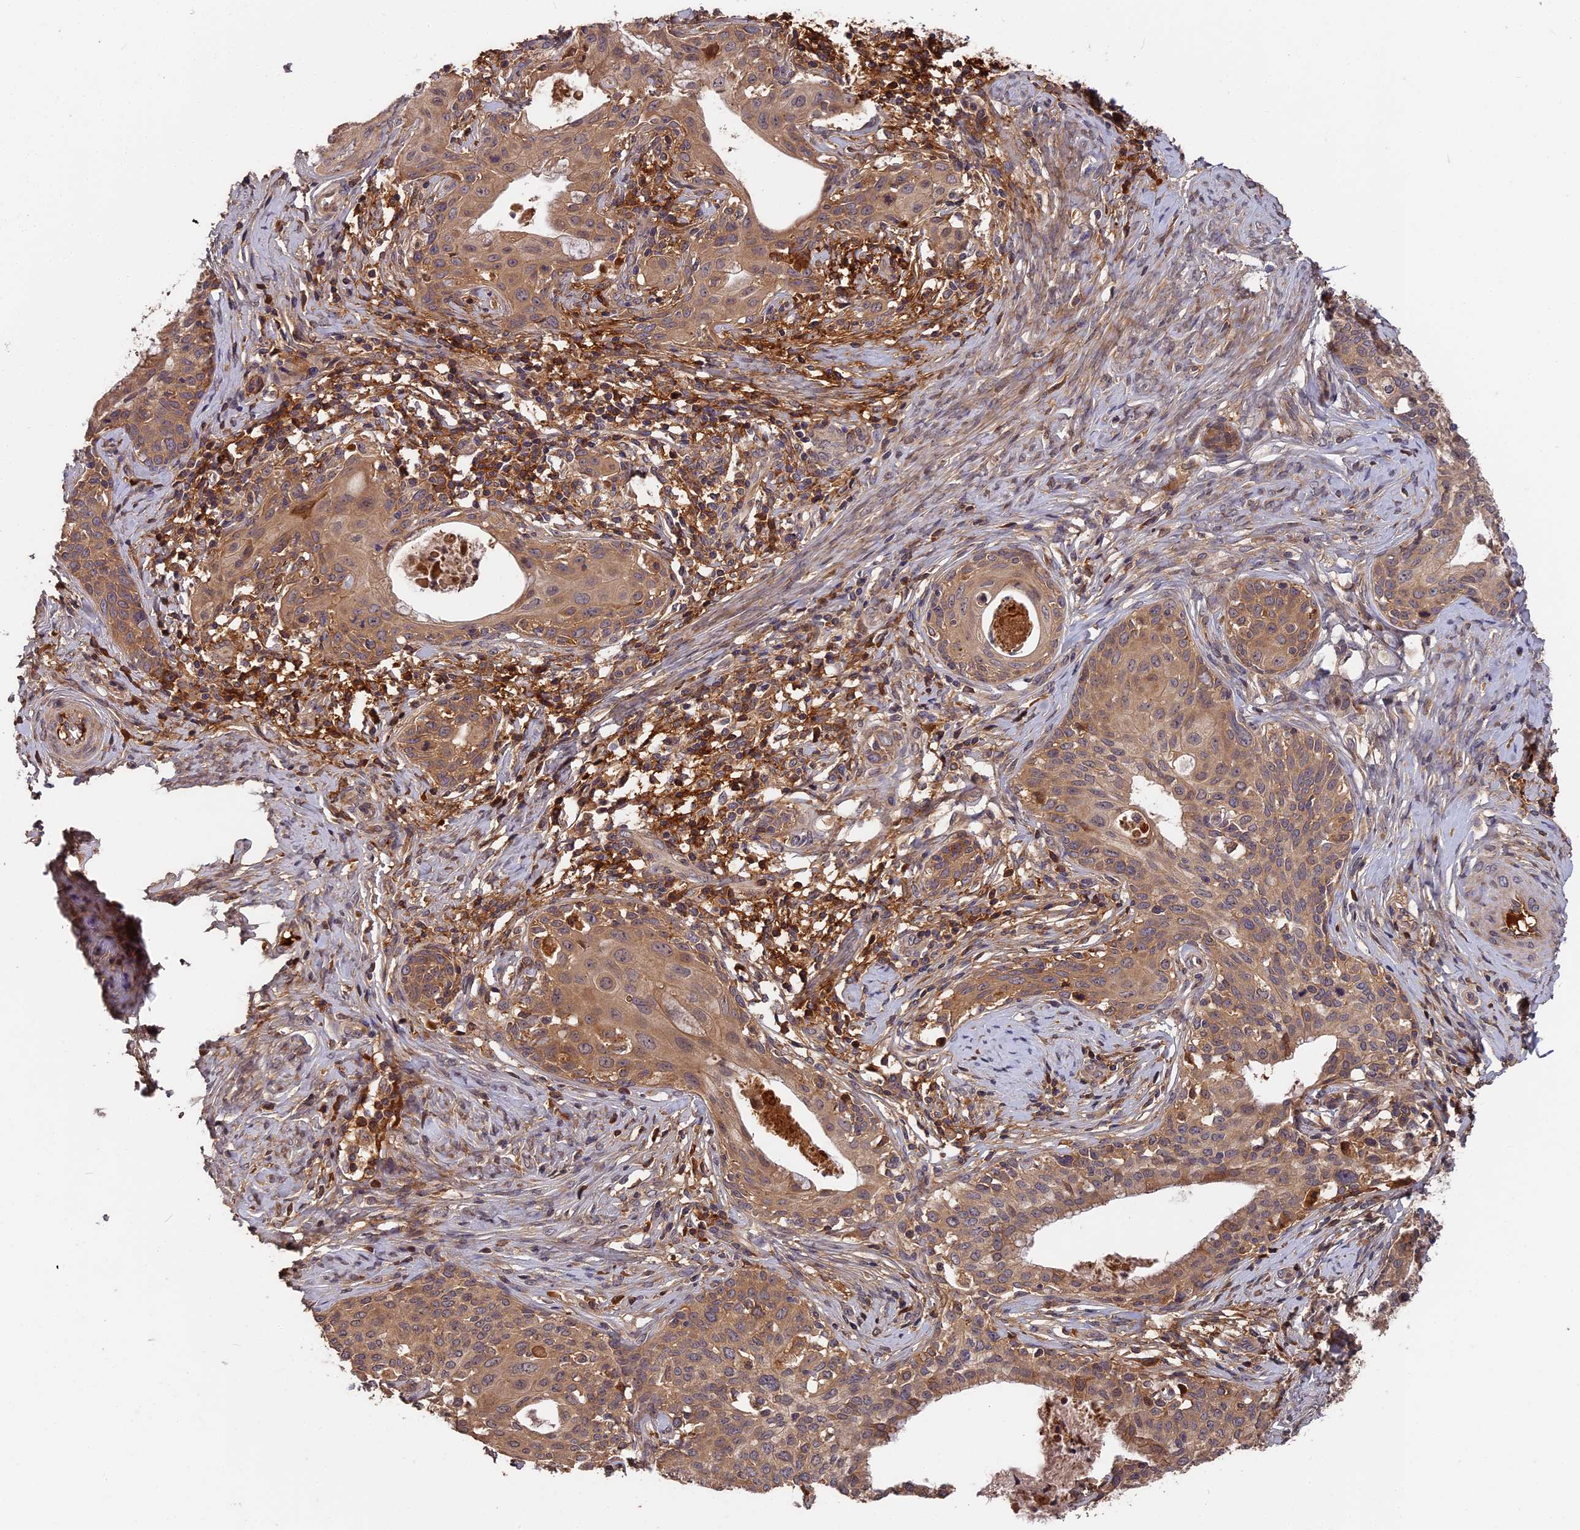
{"staining": {"intensity": "moderate", "quantity": ">75%", "location": "cytoplasmic/membranous"}, "tissue": "cervical cancer", "cell_type": "Tumor cells", "image_type": "cancer", "snomed": [{"axis": "morphology", "description": "Squamous cell carcinoma, NOS"}, {"axis": "morphology", "description": "Adenocarcinoma, NOS"}, {"axis": "topography", "description": "Cervix"}], "caption": "This photomicrograph shows squamous cell carcinoma (cervical) stained with IHC to label a protein in brown. The cytoplasmic/membranous of tumor cells show moderate positivity for the protein. Nuclei are counter-stained blue.", "gene": "ITIH1", "patient": {"sex": "female", "age": 52}}